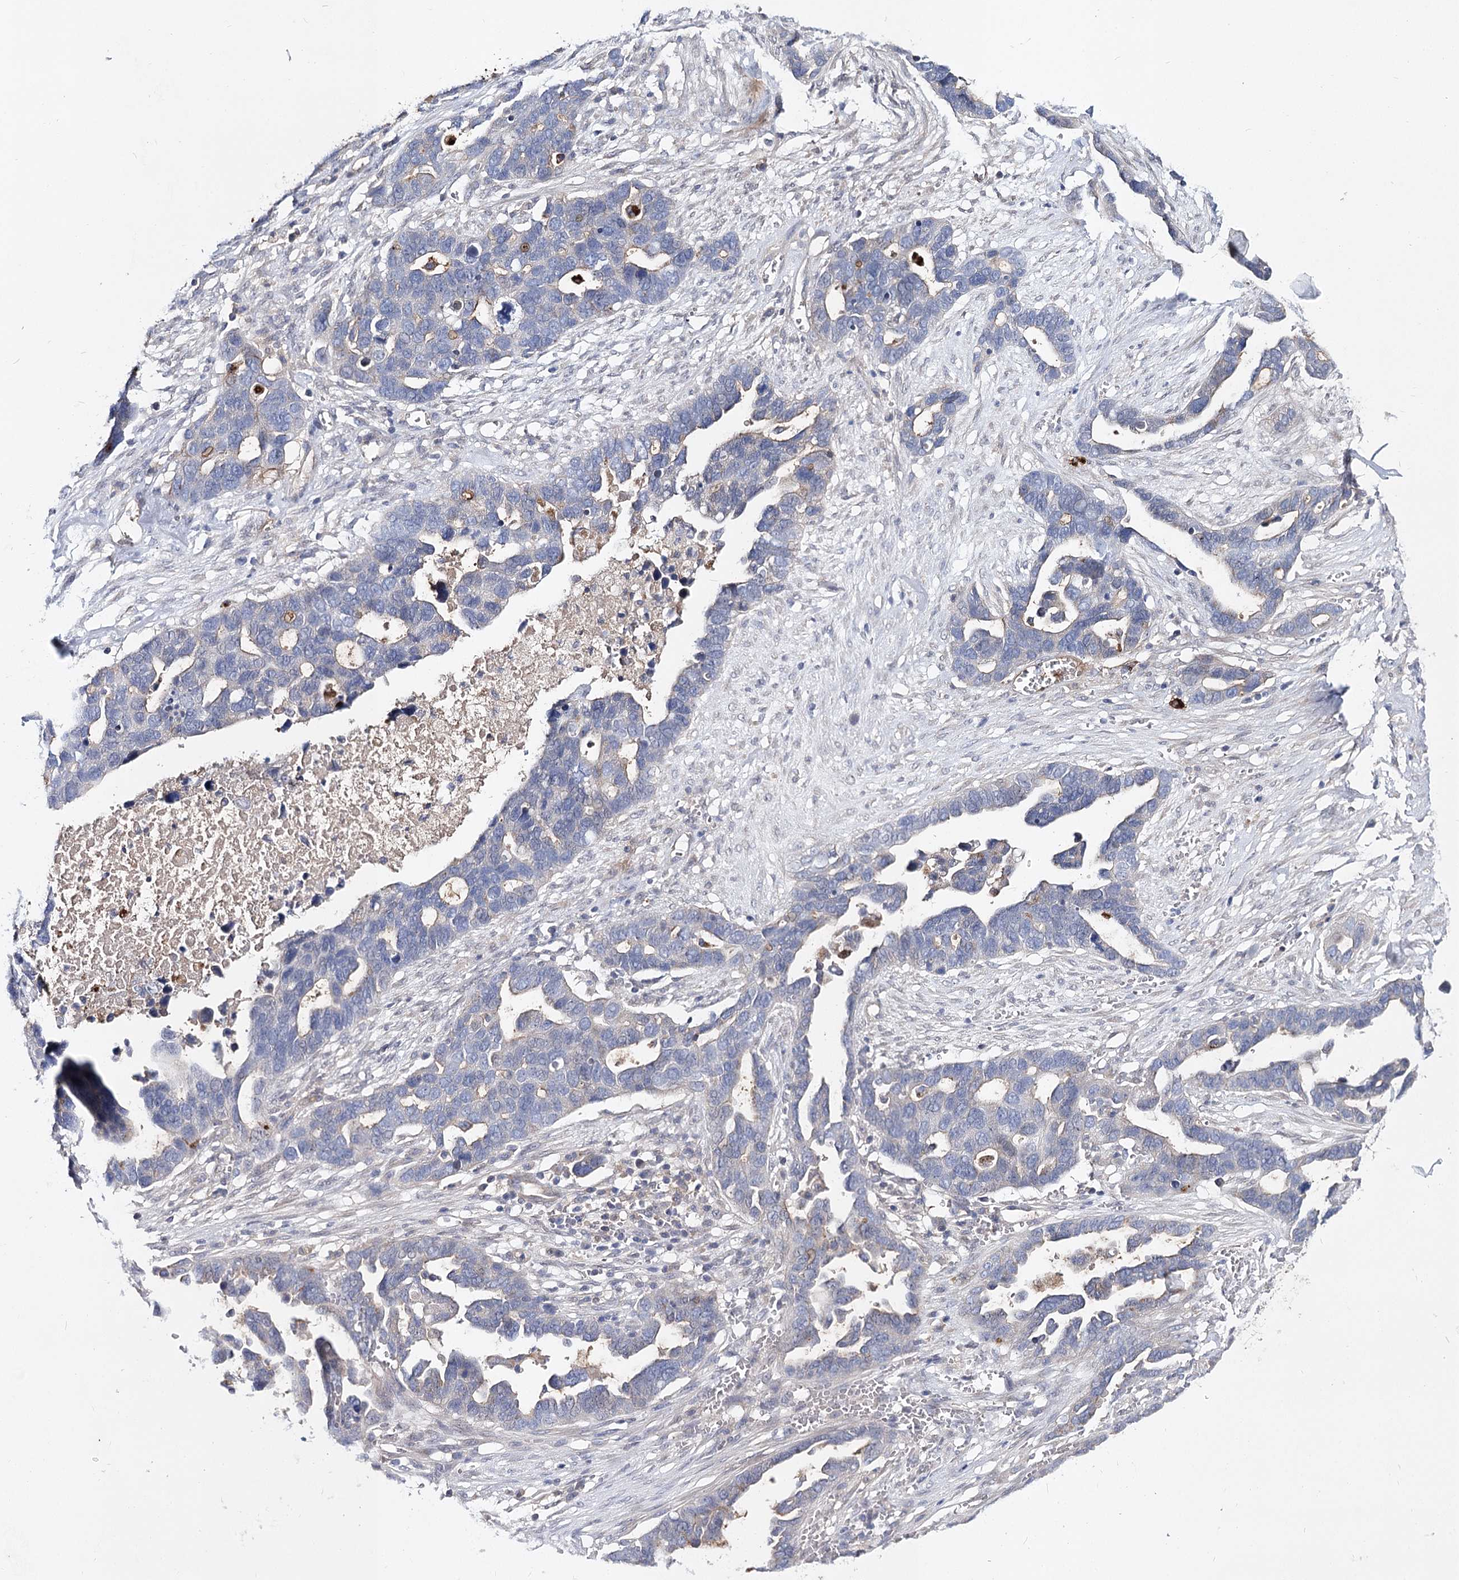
{"staining": {"intensity": "negative", "quantity": "none", "location": "none"}, "tissue": "ovarian cancer", "cell_type": "Tumor cells", "image_type": "cancer", "snomed": [{"axis": "morphology", "description": "Cystadenocarcinoma, serous, NOS"}, {"axis": "topography", "description": "Ovary"}], "caption": "Immunohistochemistry (IHC) of ovarian cancer displays no expression in tumor cells. (Immunohistochemistry, brightfield microscopy, high magnification).", "gene": "UGP2", "patient": {"sex": "female", "age": 54}}